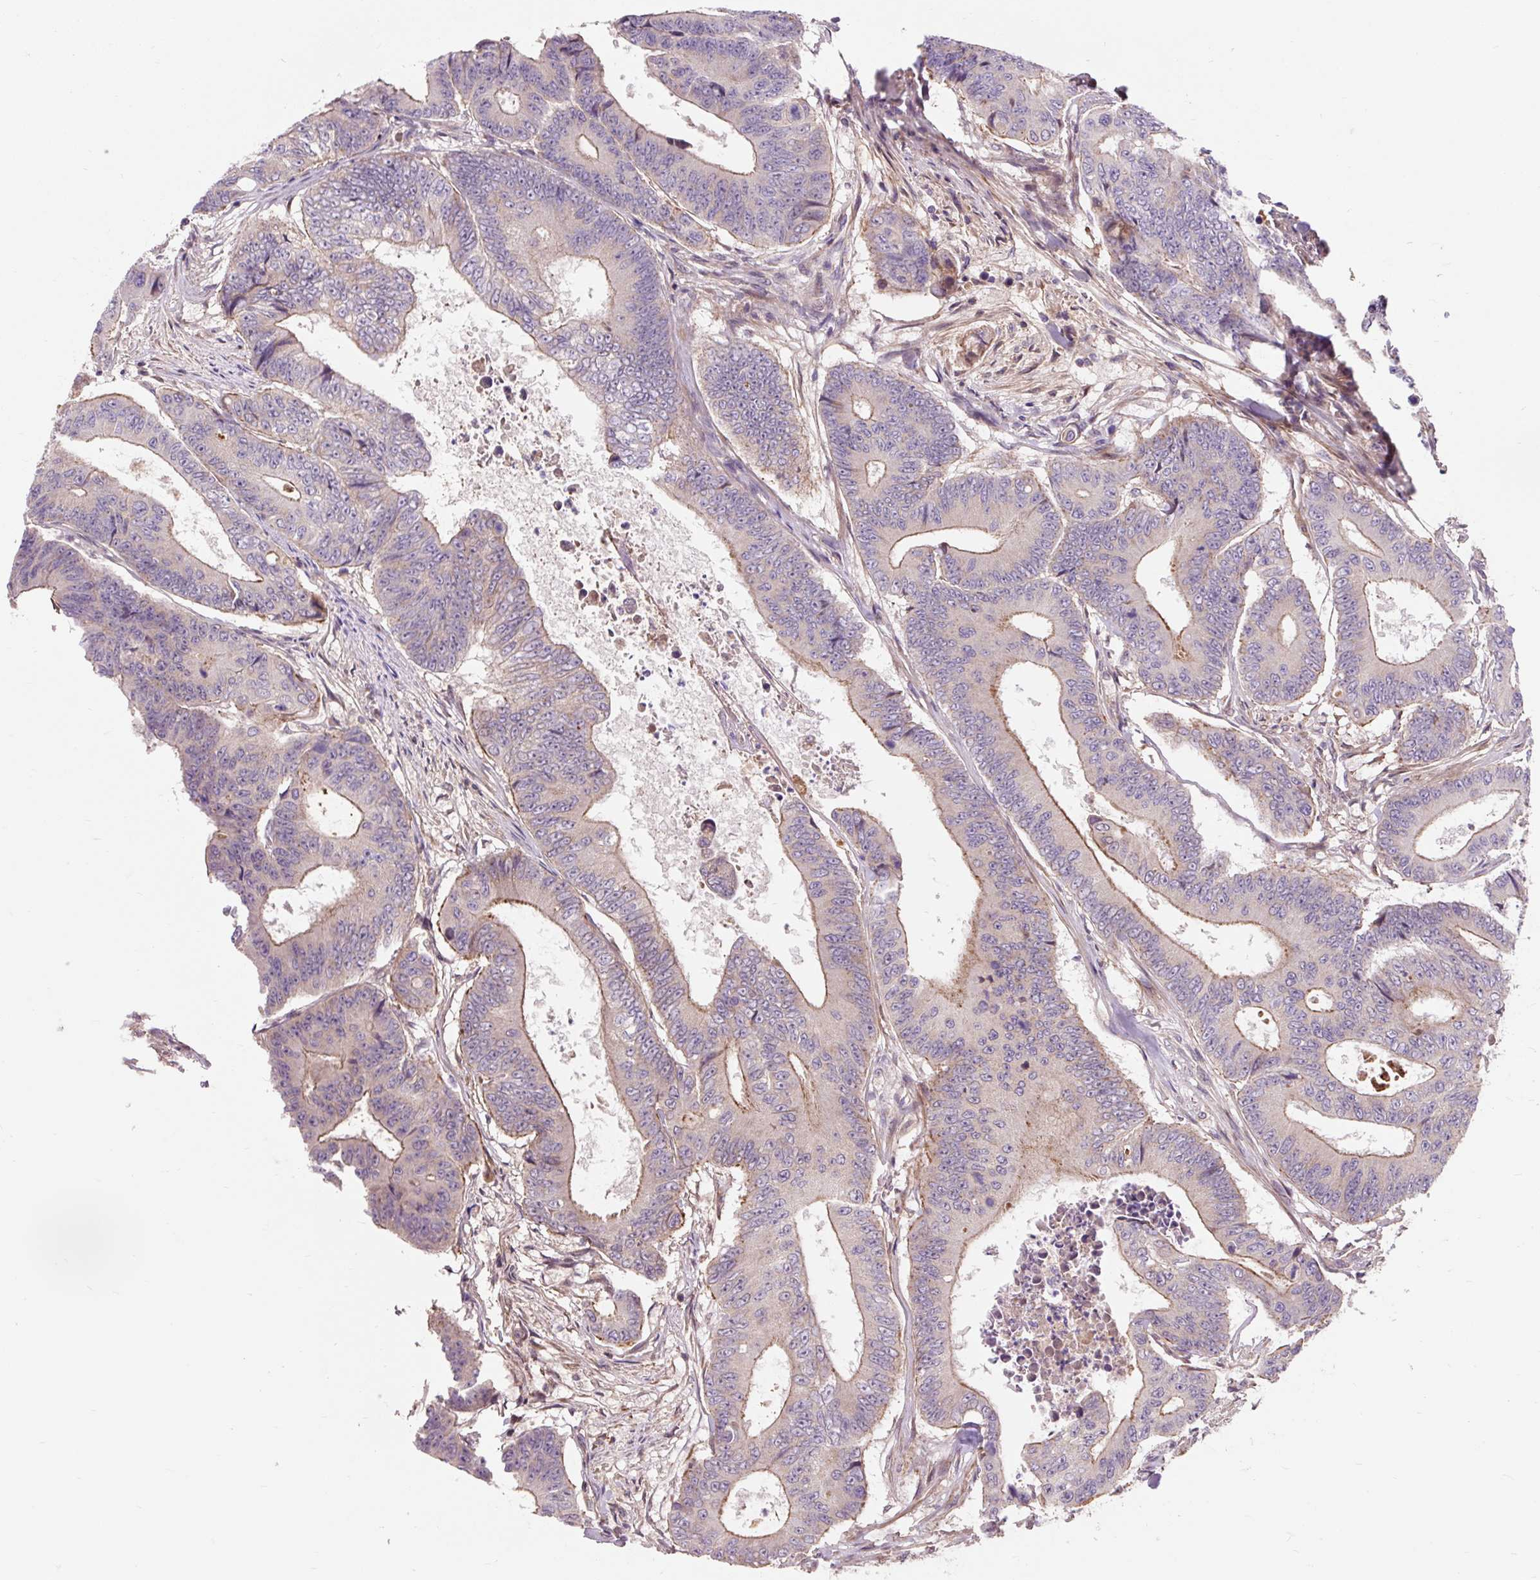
{"staining": {"intensity": "weak", "quantity": "25%-75%", "location": "cytoplasmic/membranous"}, "tissue": "colorectal cancer", "cell_type": "Tumor cells", "image_type": "cancer", "snomed": [{"axis": "morphology", "description": "Adenocarcinoma, NOS"}, {"axis": "topography", "description": "Colon"}], "caption": "Colorectal cancer tissue demonstrates weak cytoplasmic/membranous positivity in about 25%-75% of tumor cells", "gene": "PRIMPOL", "patient": {"sex": "female", "age": 48}}